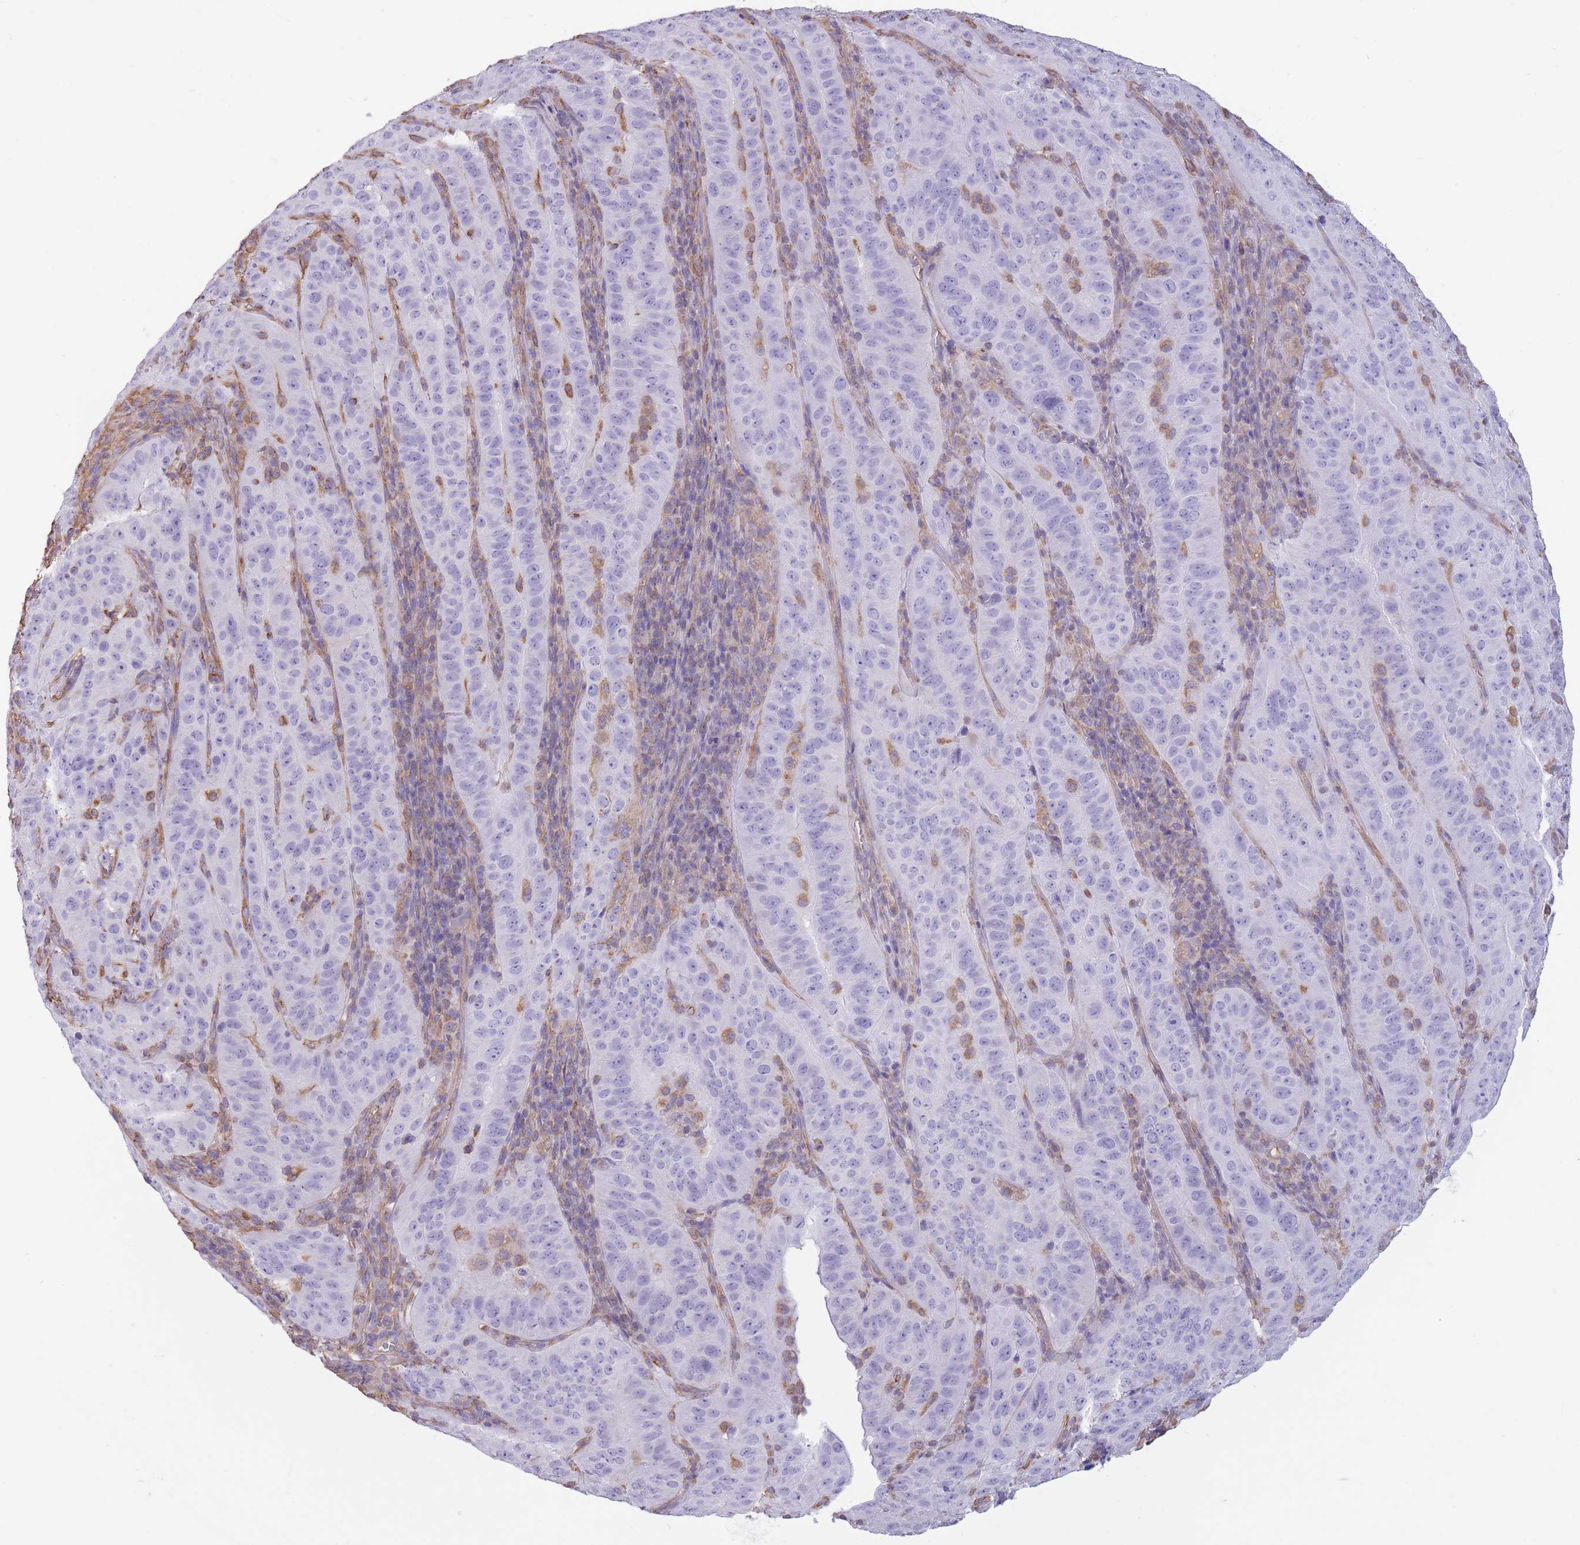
{"staining": {"intensity": "negative", "quantity": "none", "location": "none"}, "tissue": "pancreatic cancer", "cell_type": "Tumor cells", "image_type": "cancer", "snomed": [{"axis": "morphology", "description": "Adenocarcinoma, NOS"}, {"axis": "topography", "description": "Pancreas"}], "caption": "The histopathology image shows no staining of tumor cells in pancreatic adenocarcinoma.", "gene": "ADD1", "patient": {"sex": "male", "age": 63}}